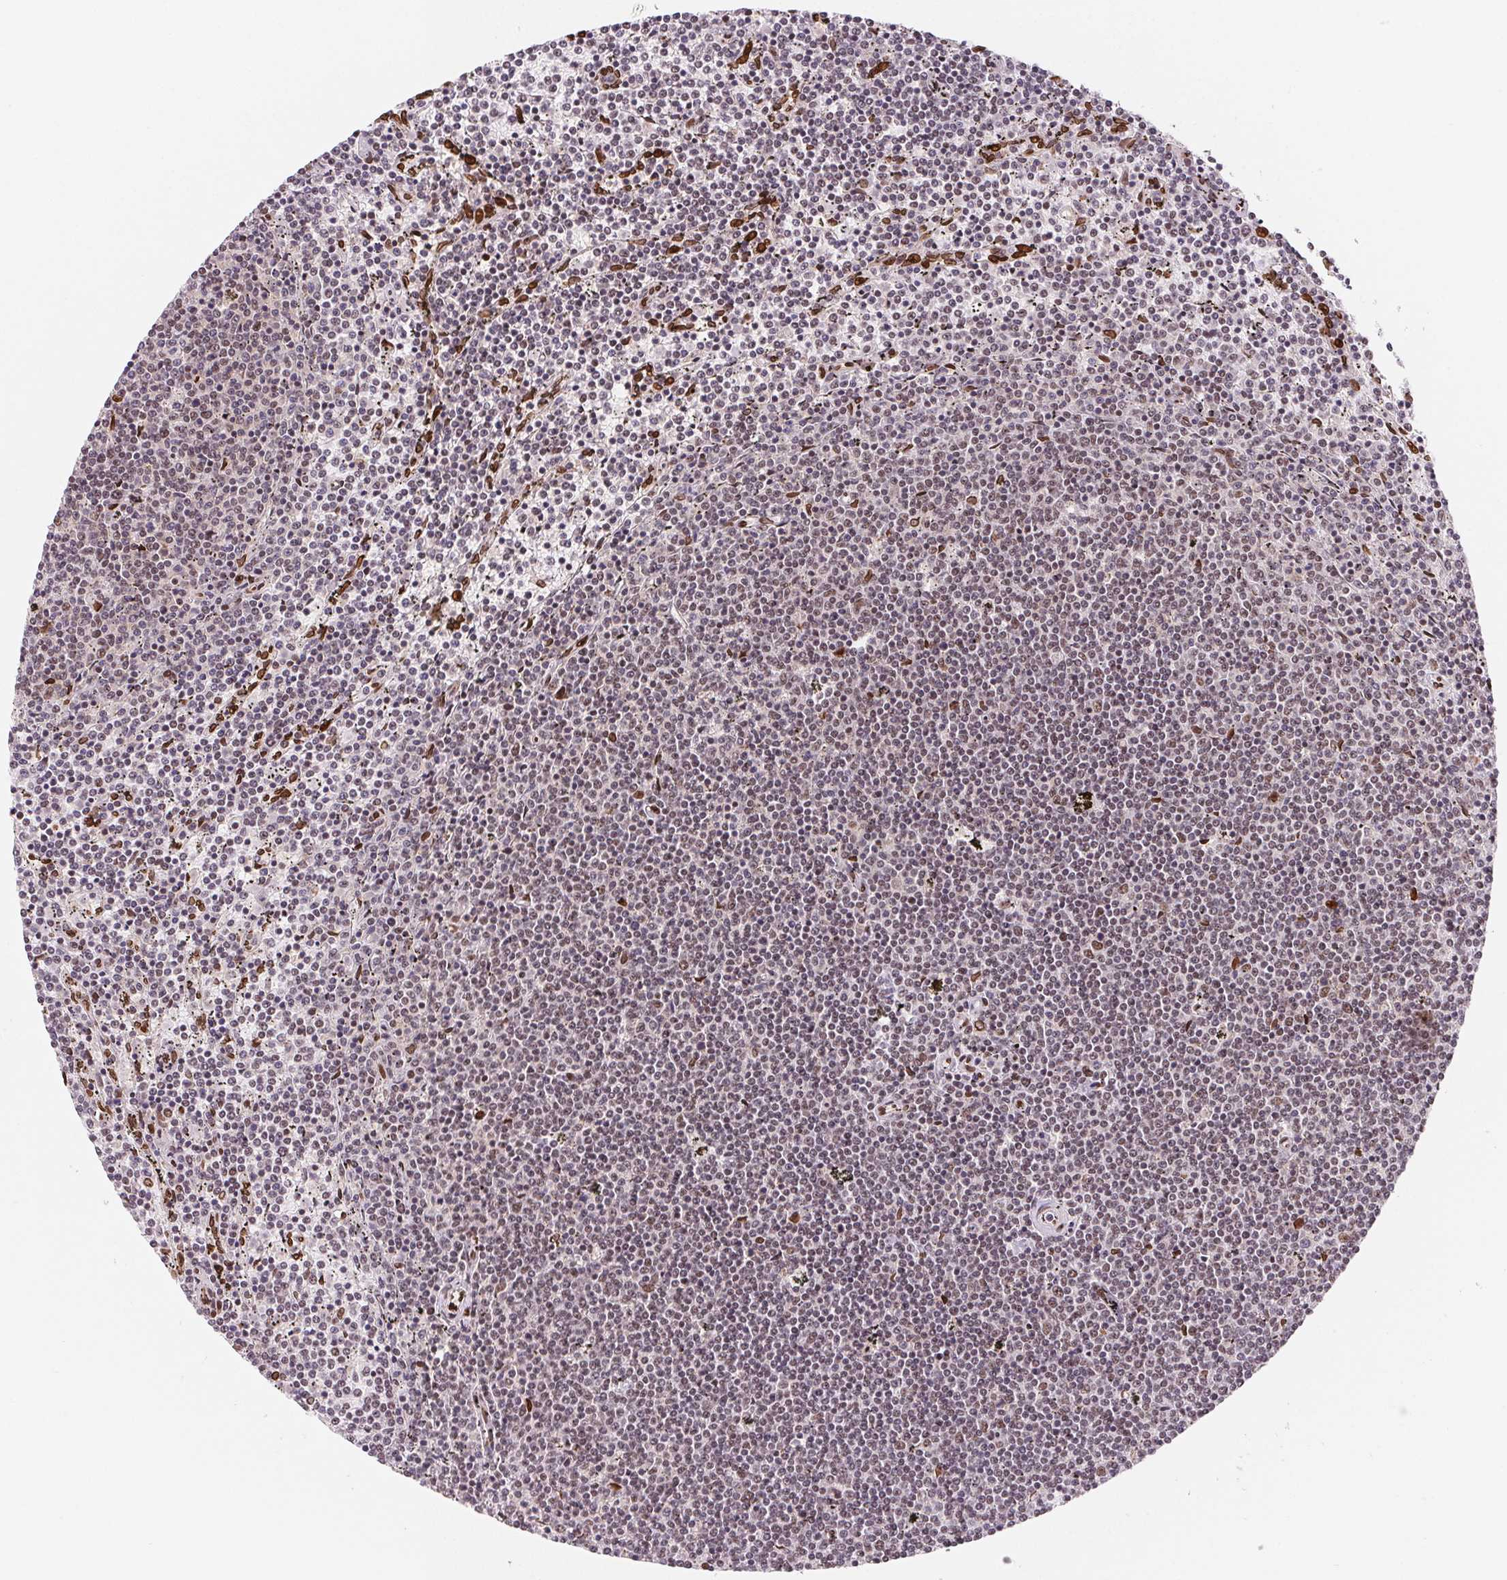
{"staining": {"intensity": "negative", "quantity": "none", "location": "none"}, "tissue": "lymphoma", "cell_type": "Tumor cells", "image_type": "cancer", "snomed": [{"axis": "morphology", "description": "Malignant lymphoma, non-Hodgkin's type, Low grade"}, {"axis": "topography", "description": "Spleen"}], "caption": "An immunohistochemistry (IHC) micrograph of low-grade malignant lymphoma, non-Hodgkin's type is shown. There is no staining in tumor cells of low-grade malignant lymphoma, non-Hodgkin's type.", "gene": "SAP30BP", "patient": {"sex": "female", "age": 50}}